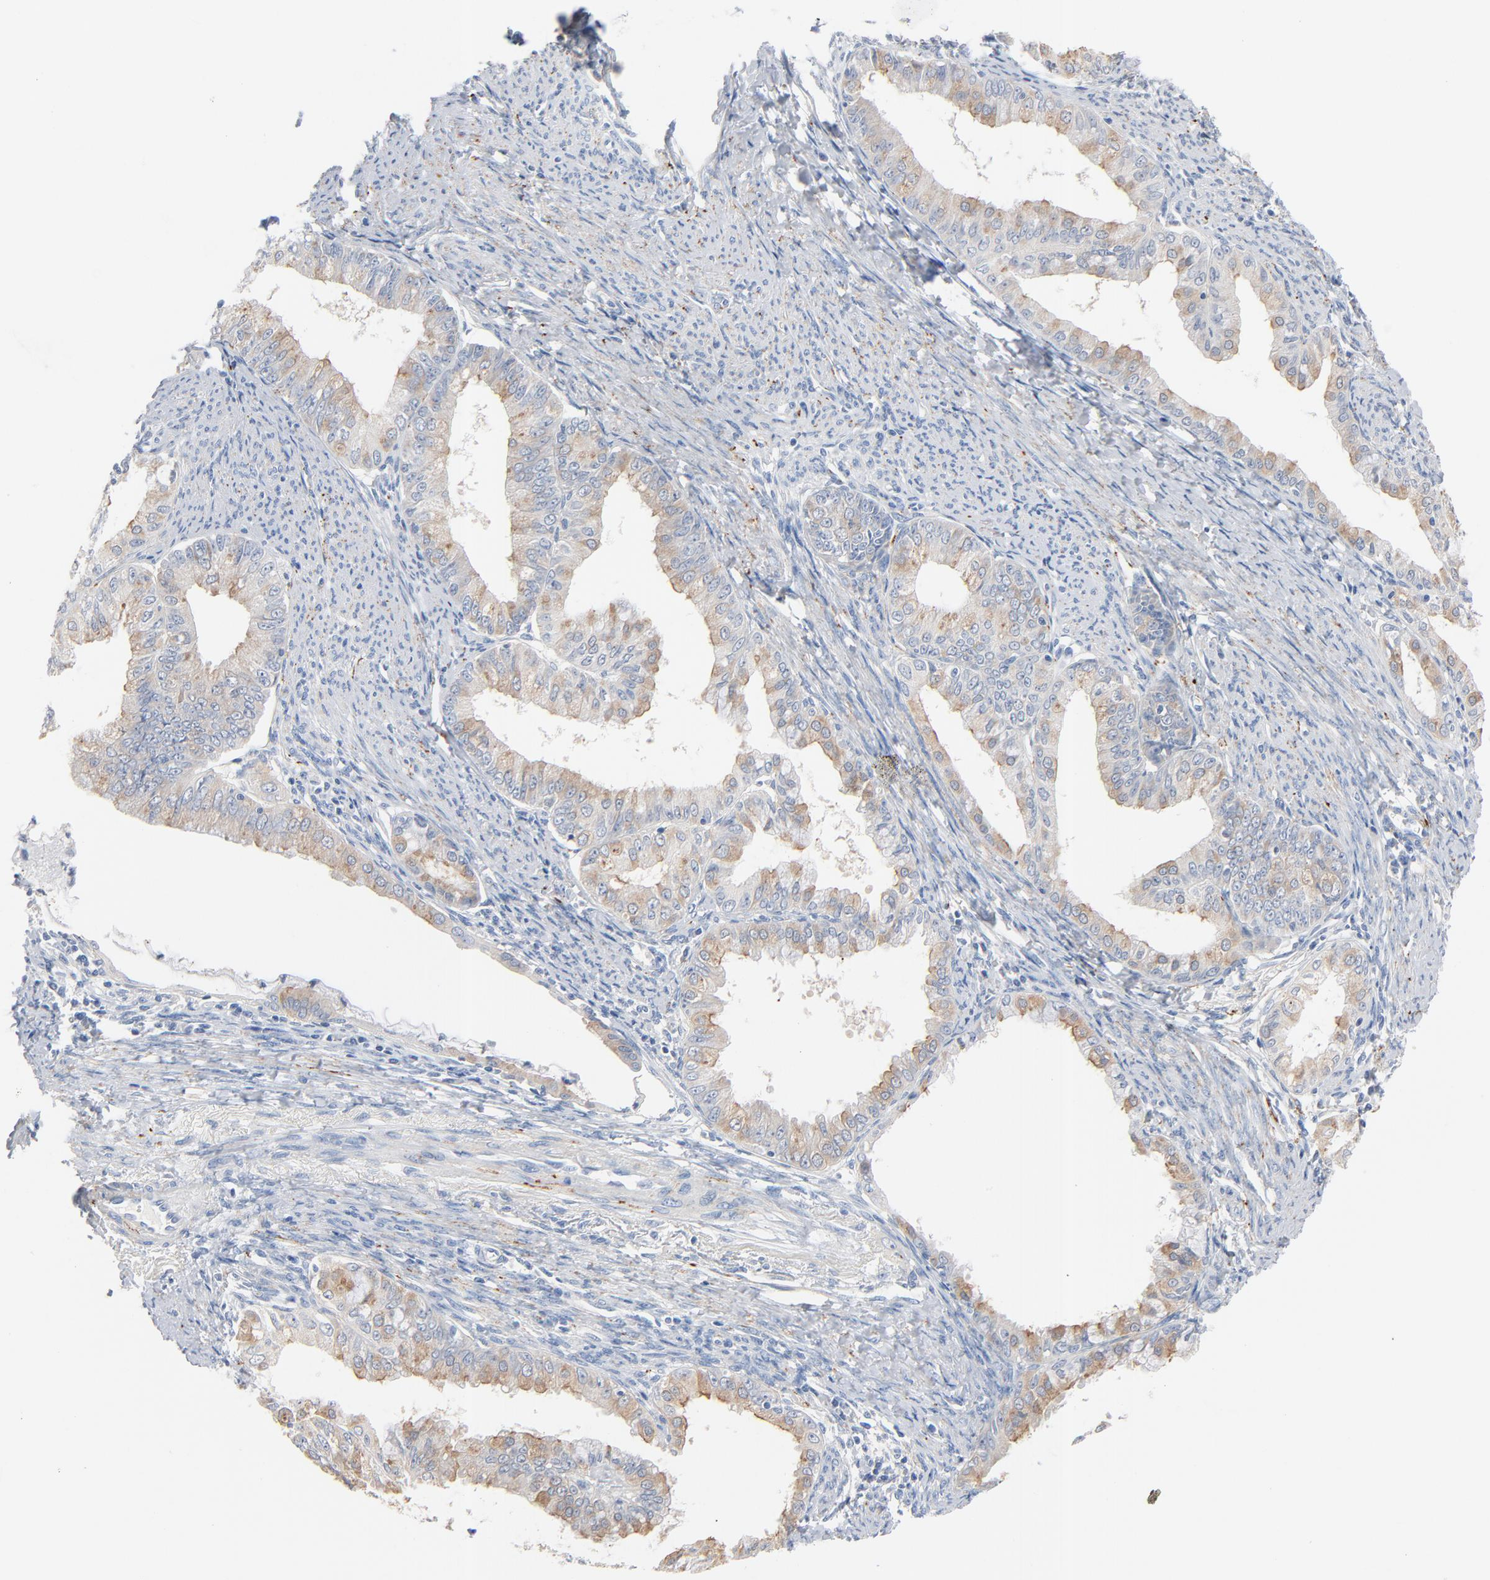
{"staining": {"intensity": "weak", "quantity": "25%-75%", "location": "cytoplasmic/membranous"}, "tissue": "endometrial cancer", "cell_type": "Tumor cells", "image_type": "cancer", "snomed": [{"axis": "morphology", "description": "Adenocarcinoma, NOS"}, {"axis": "topography", "description": "Endometrium"}], "caption": "Endometrial cancer (adenocarcinoma) stained with a protein marker shows weak staining in tumor cells.", "gene": "IFT43", "patient": {"sex": "female", "age": 76}}